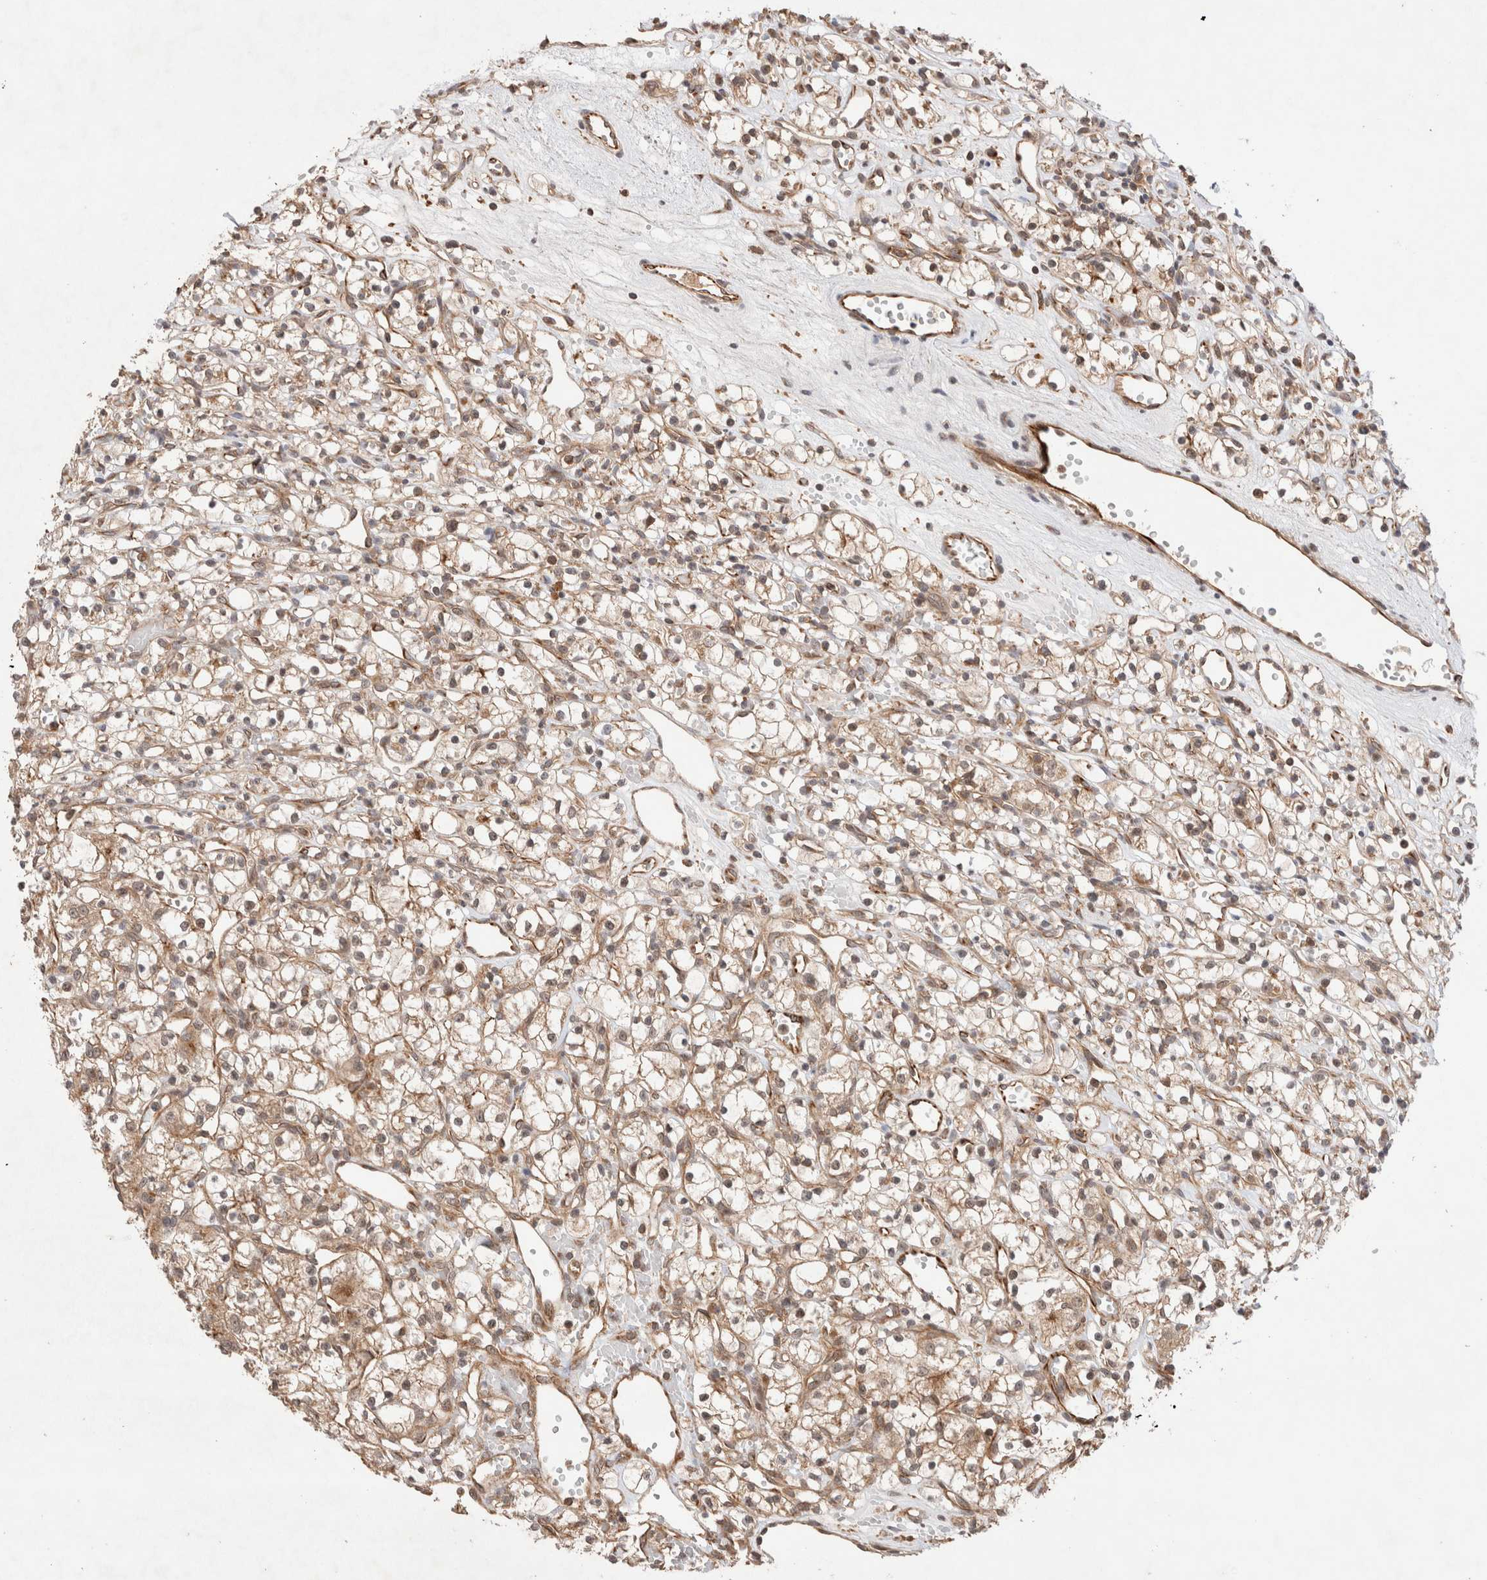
{"staining": {"intensity": "moderate", "quantity": ">75%", "location": "cytoplasmic/membranous"}, "tissue": "renal cancer", "cell_type": "Tumor cells", "image_type": "cancer", "snomed": [{"axis": "morphology", "description": "Adenocarcinoma, NOS"}, {"axis": "topography", "description": "Kidney"}], "caption": "Moderate cytoplasmic/membranous protein staining is present in about >75% of tumor cells in renal cancer.", "gene": "SIKE1", "patient": {"sex": "female", "age": 59}}